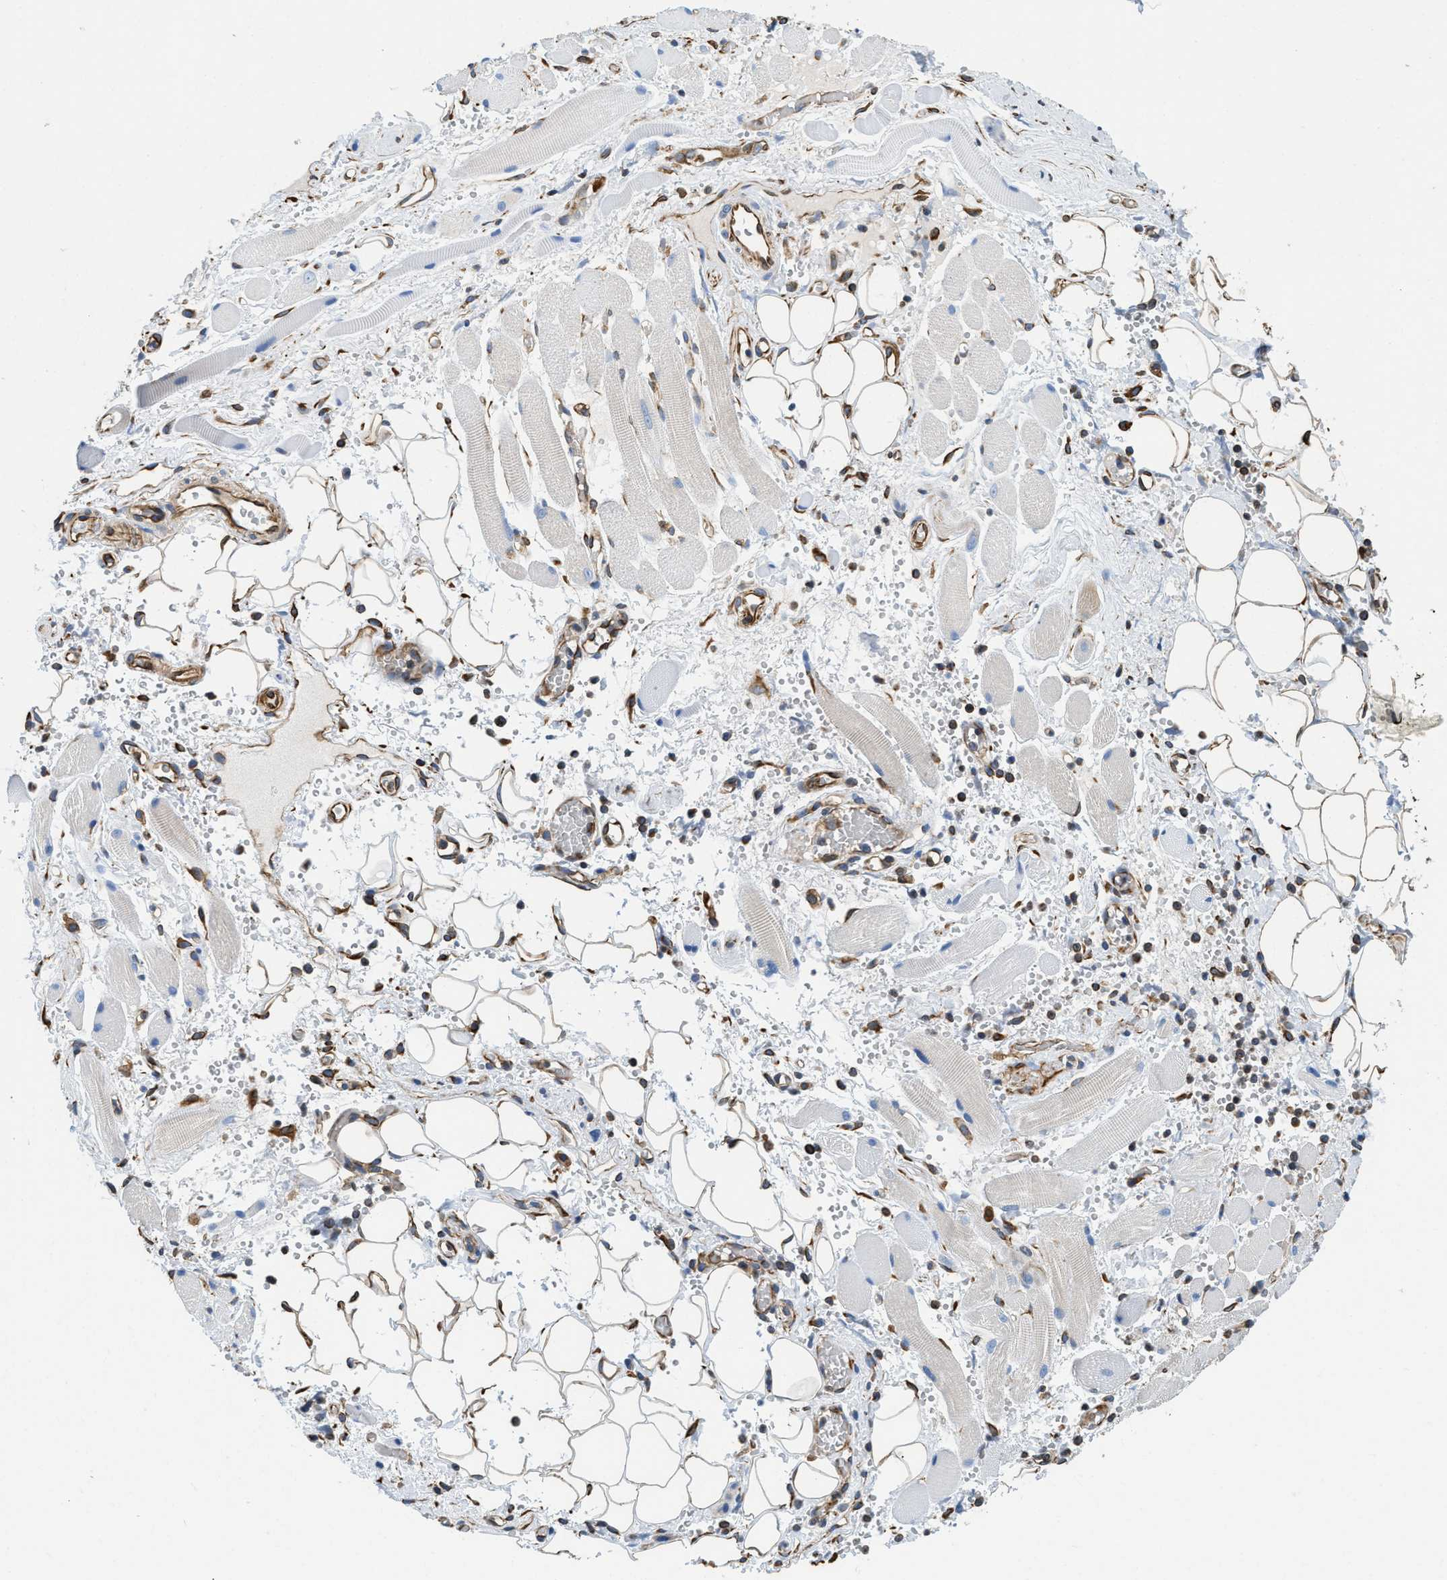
{"staining": {"intensity": "negative", "quantity": "none", "location": "none"}, "tissue": "adipose tissue", "cell_type": "Adipocytes", "image_type": "normal", "snomed": [{"axis": "morphology", "description": "Squamous cell carcinoma, NOS"}, {"axis": "topography", "description": "Oral tissue"}, {"axis": "topography", "description": "Head-Neck"}], "caption": "IHC photomicrograph of benign adipose tissue: adipose tissue stained with DAB reveals no significant protein expression in adipocytes.", "gene": "HSD17B12", "patient": {"sex": "female", "age": 50}}